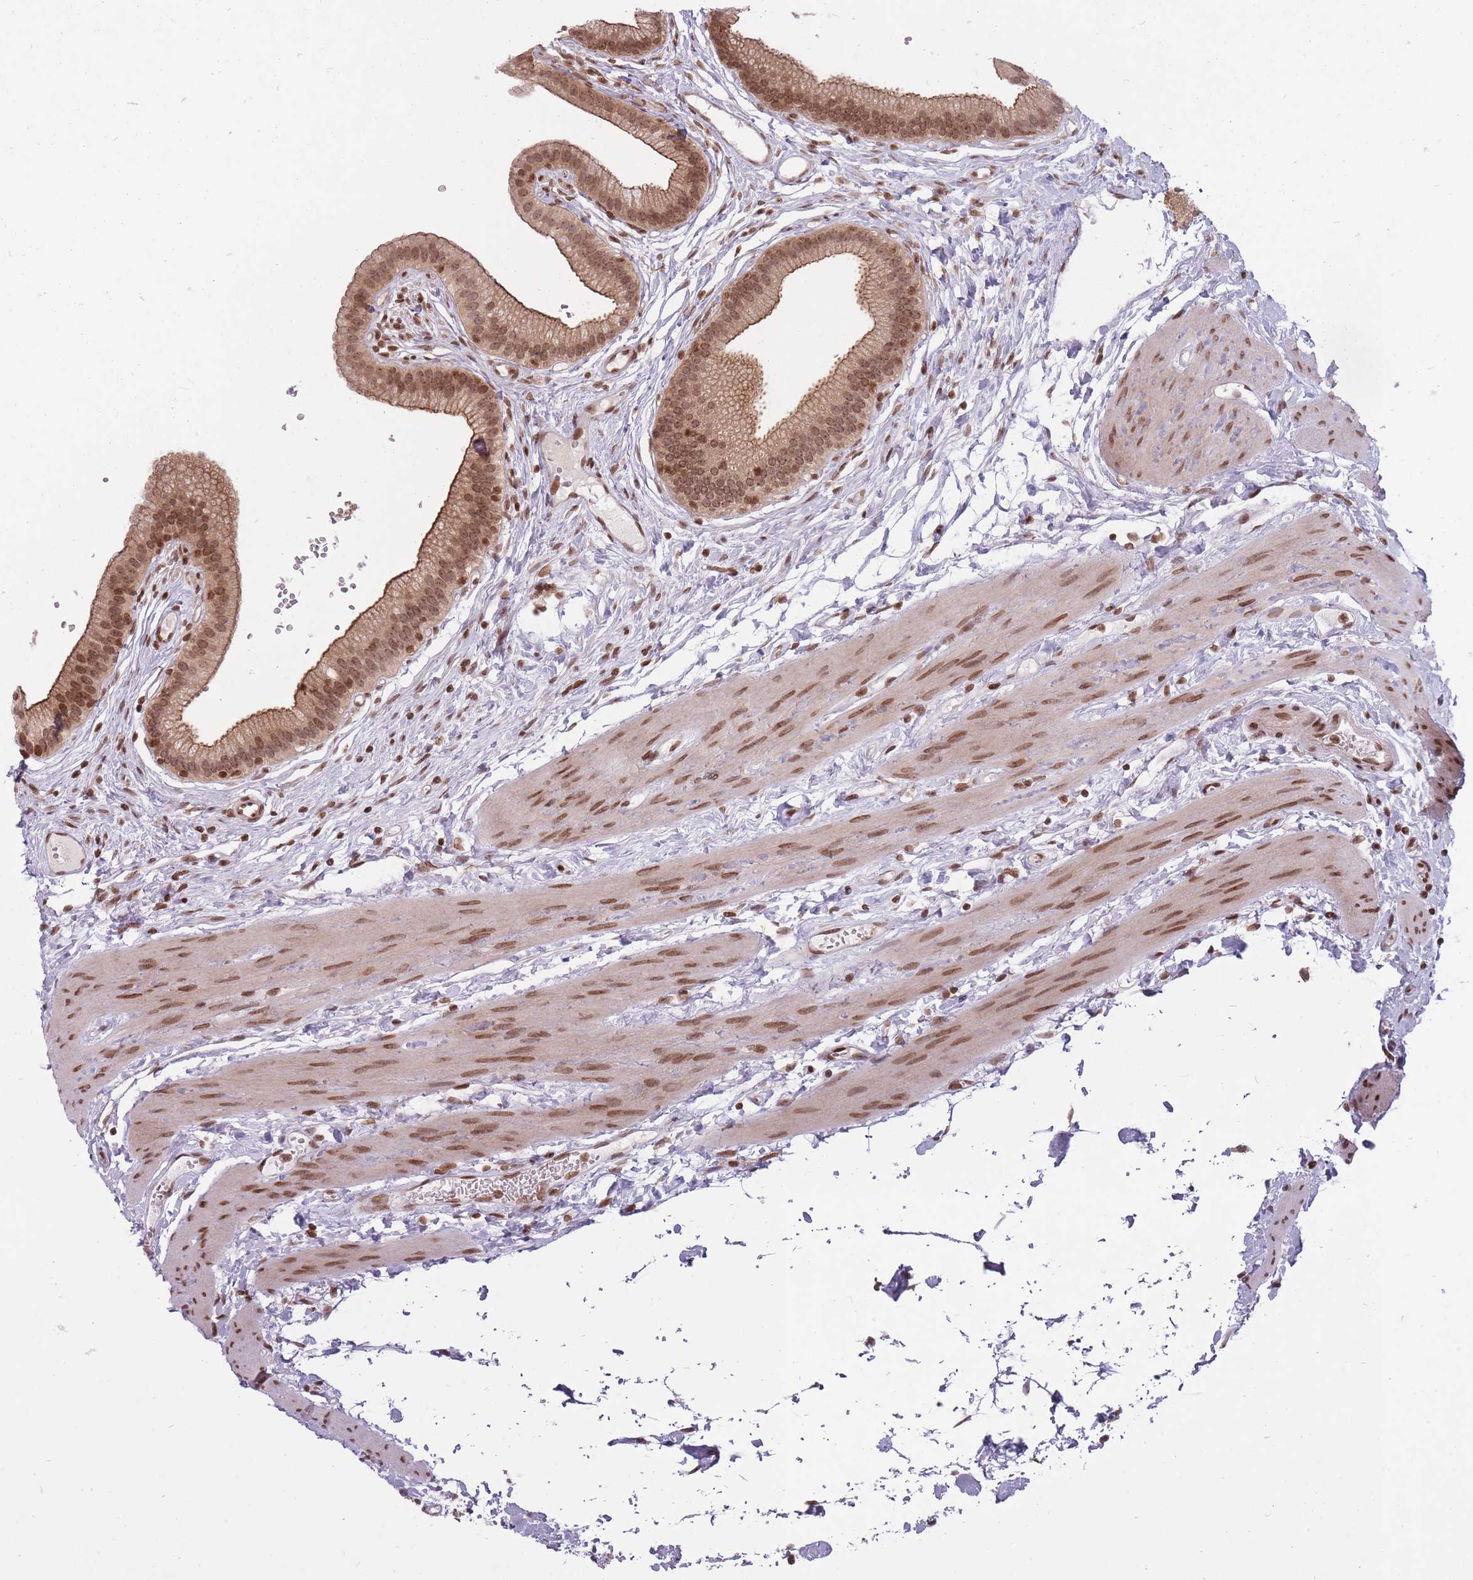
{"staining": {"intensity": "moderate", "quantity": ">75%", "location": "cytoplasmic/membranous,nuclear"}, "tissue": "gallbladder", "cell_type": "Glandular cells", "image_type": "normal", "snomed": [{"axis": "morphology", "description": "Normal tissue, NOS"}, {"axis": "topography", "description": "Gallbladder"}], "caption": "Approximately >75% of glandular cells in normal gallbladder display moderate cytoplasmic/membranous,nuclear protein positivity as visualized by brown immunohistochemical staining.", "gene": "TMC6", "patient": {"sex": "female", "age": 54}}